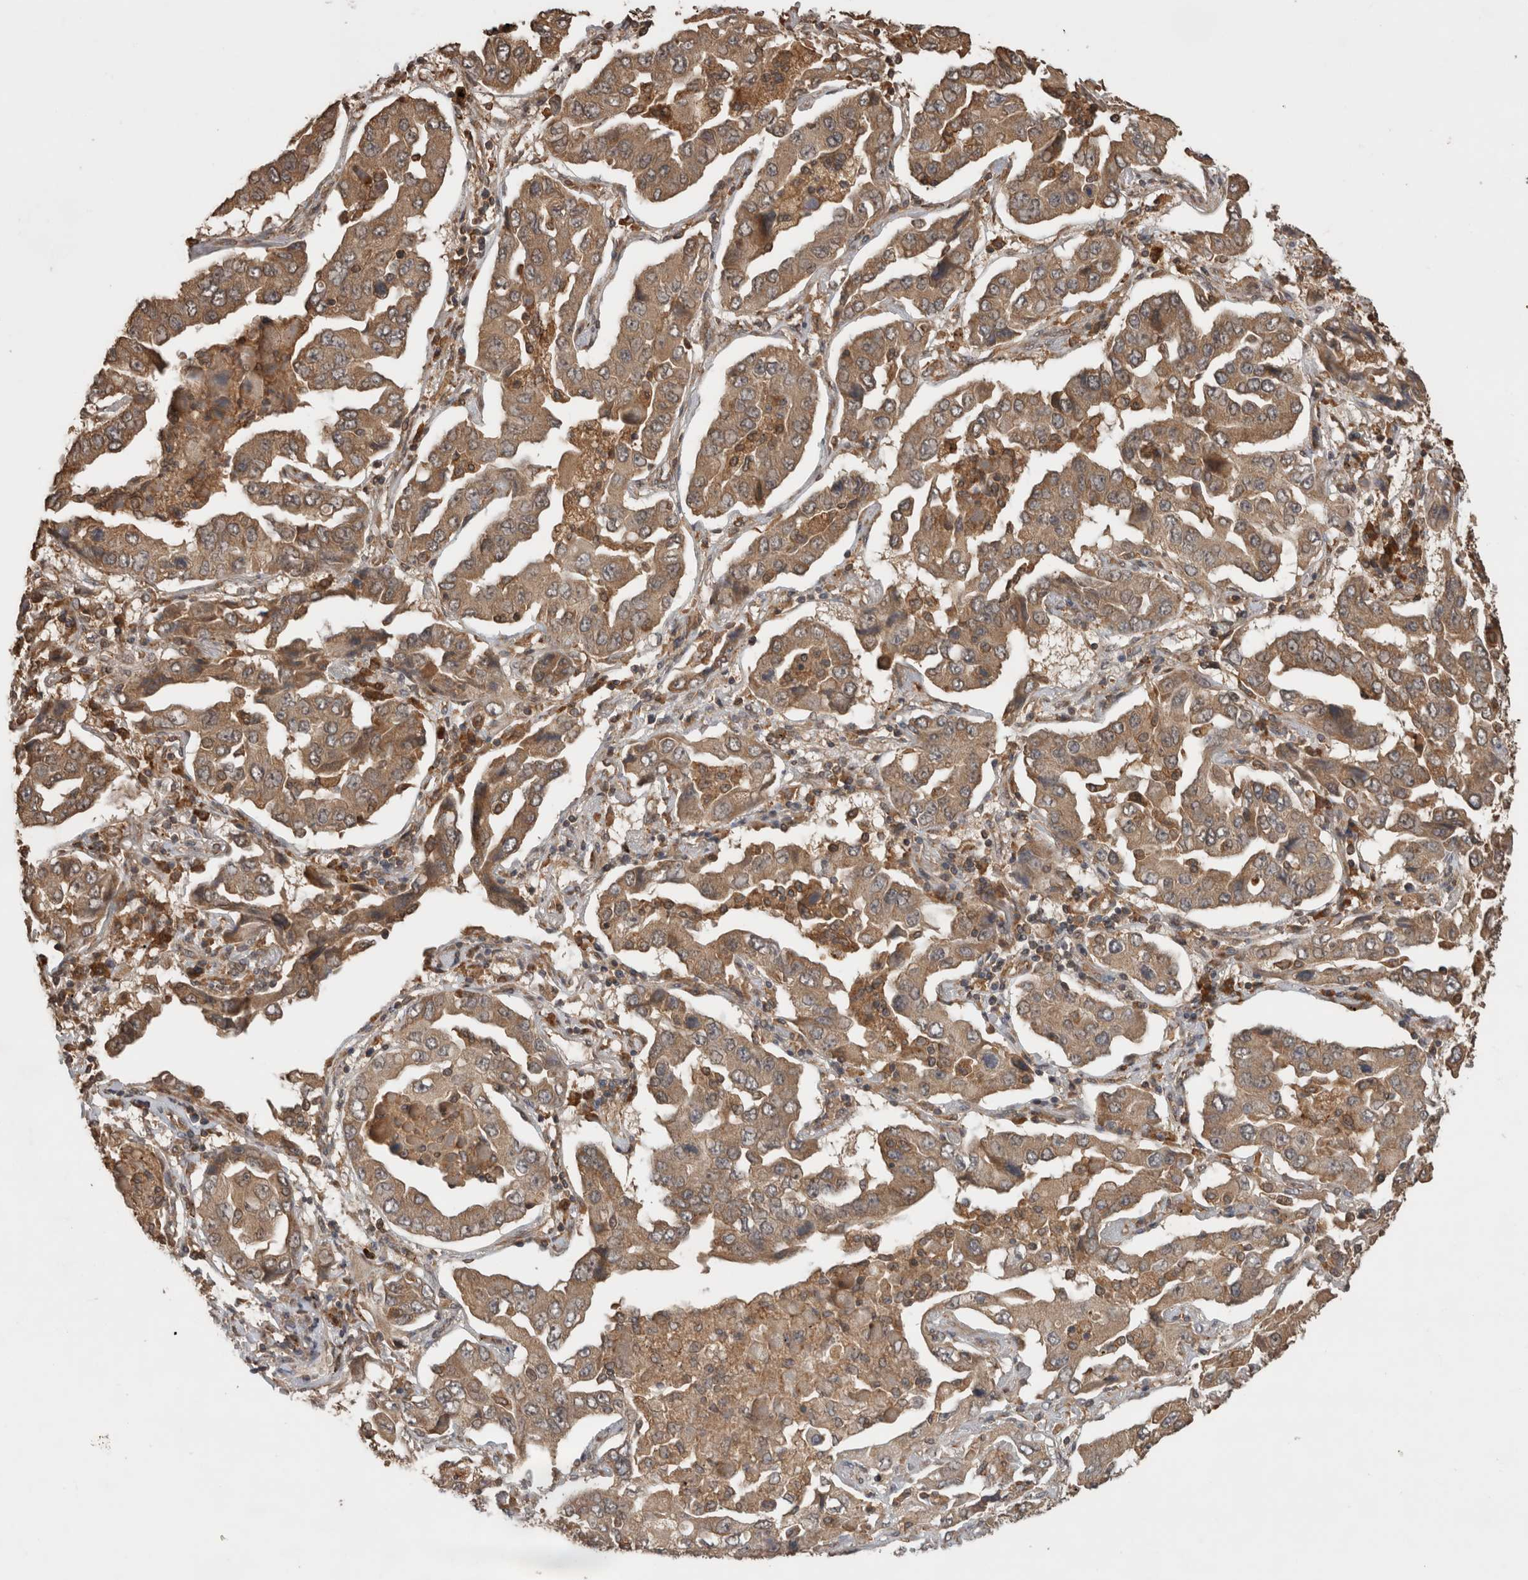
{"staining": {"intensity": "moderate", "quantity": ">75%", "location": "cytoplasmic/membranous"}, "tissue": "lung cancer", "cell_type": "Tumor cells", "image_type": "cancer", "snomed": [{"axis": "morphology", "description": "Adenocarcinoma, NOS"}, {"axis": "topography", "description": "Lung"}], "caption": "DAB immunohistochemical staining of lung cancer demonstrates moderate cytoplasmic/membranous protein staining in about >75% of tumor cells. (IHC, brightfield microscopy, high magnification).", "gene": "OTUD7B", "patient": {"sex": "female", "age": 65}}